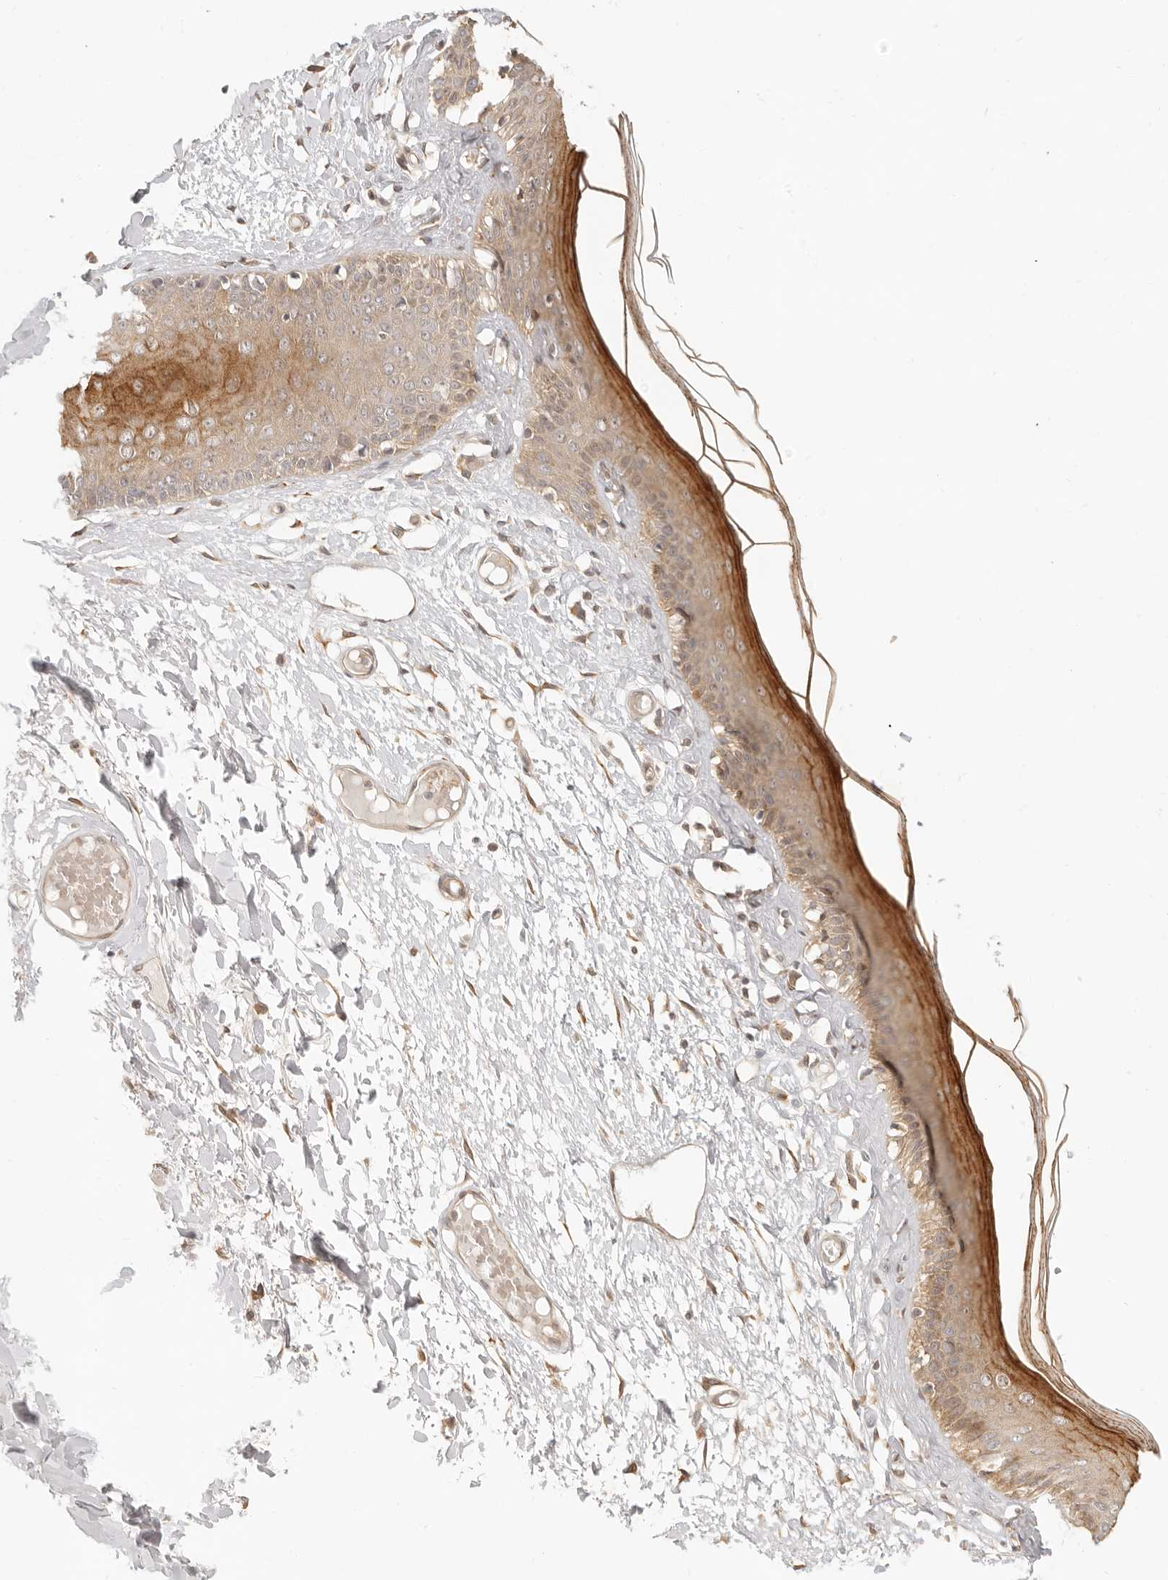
{"staining": {"intensity": "strong", "quantity": "25%-75%", "location": "cytoplasmic/membranous"}, "tissue": "skin", "cell_type": "Epidermal cells", "image_type": "normal", "snomed": [{"axis": "morphology", "description": "Normal tissue, NOS"}, {"axis": "topography", "description": "Vulva"}], "caption": "Protein positivity by IHC exhibits strong cytoplasmic/membranous positivity in about 25%-75% of epidermal cells in benign skin.", "gene": "TUFT1", "patient": {"sex": "female", "age": 73}}